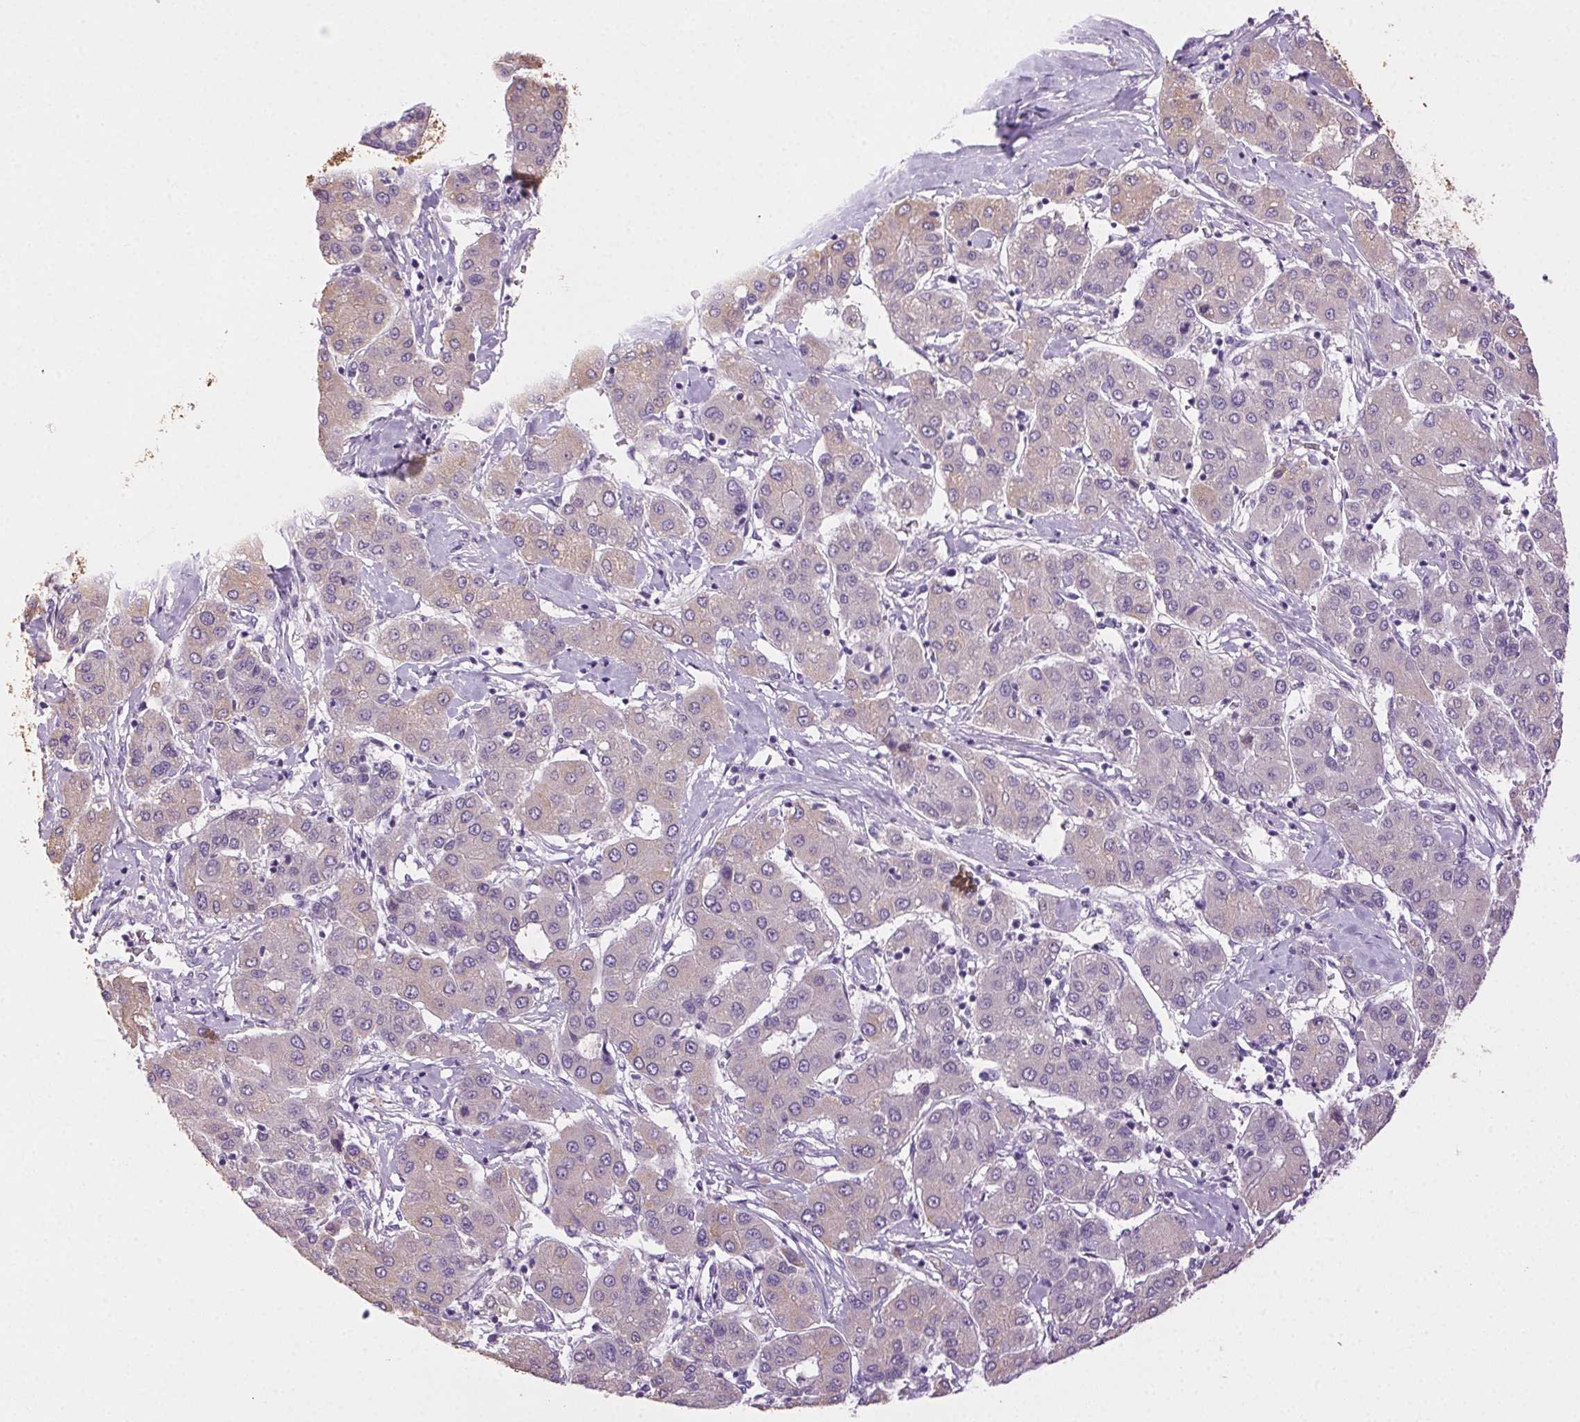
{"staining": {"intensity": "negative", "quantity": "none", "location": "none"}, "tissue": "liver cancer", "cell_type": "Tumor cells", "image_type": "cancer", "snomed": [{"axis": "morphology", "description": "Carcinoma, Hepatocellular, NOS"}, {"axis": "topography", "description": "Liver"}], "caption": "This is an IHC histopathology image of liver cancer (hepatocellular carcinoma). There is no positivity in tumor cells.", "gene": "CLDN10", "patient": {"sex": "male", "age": 65}}